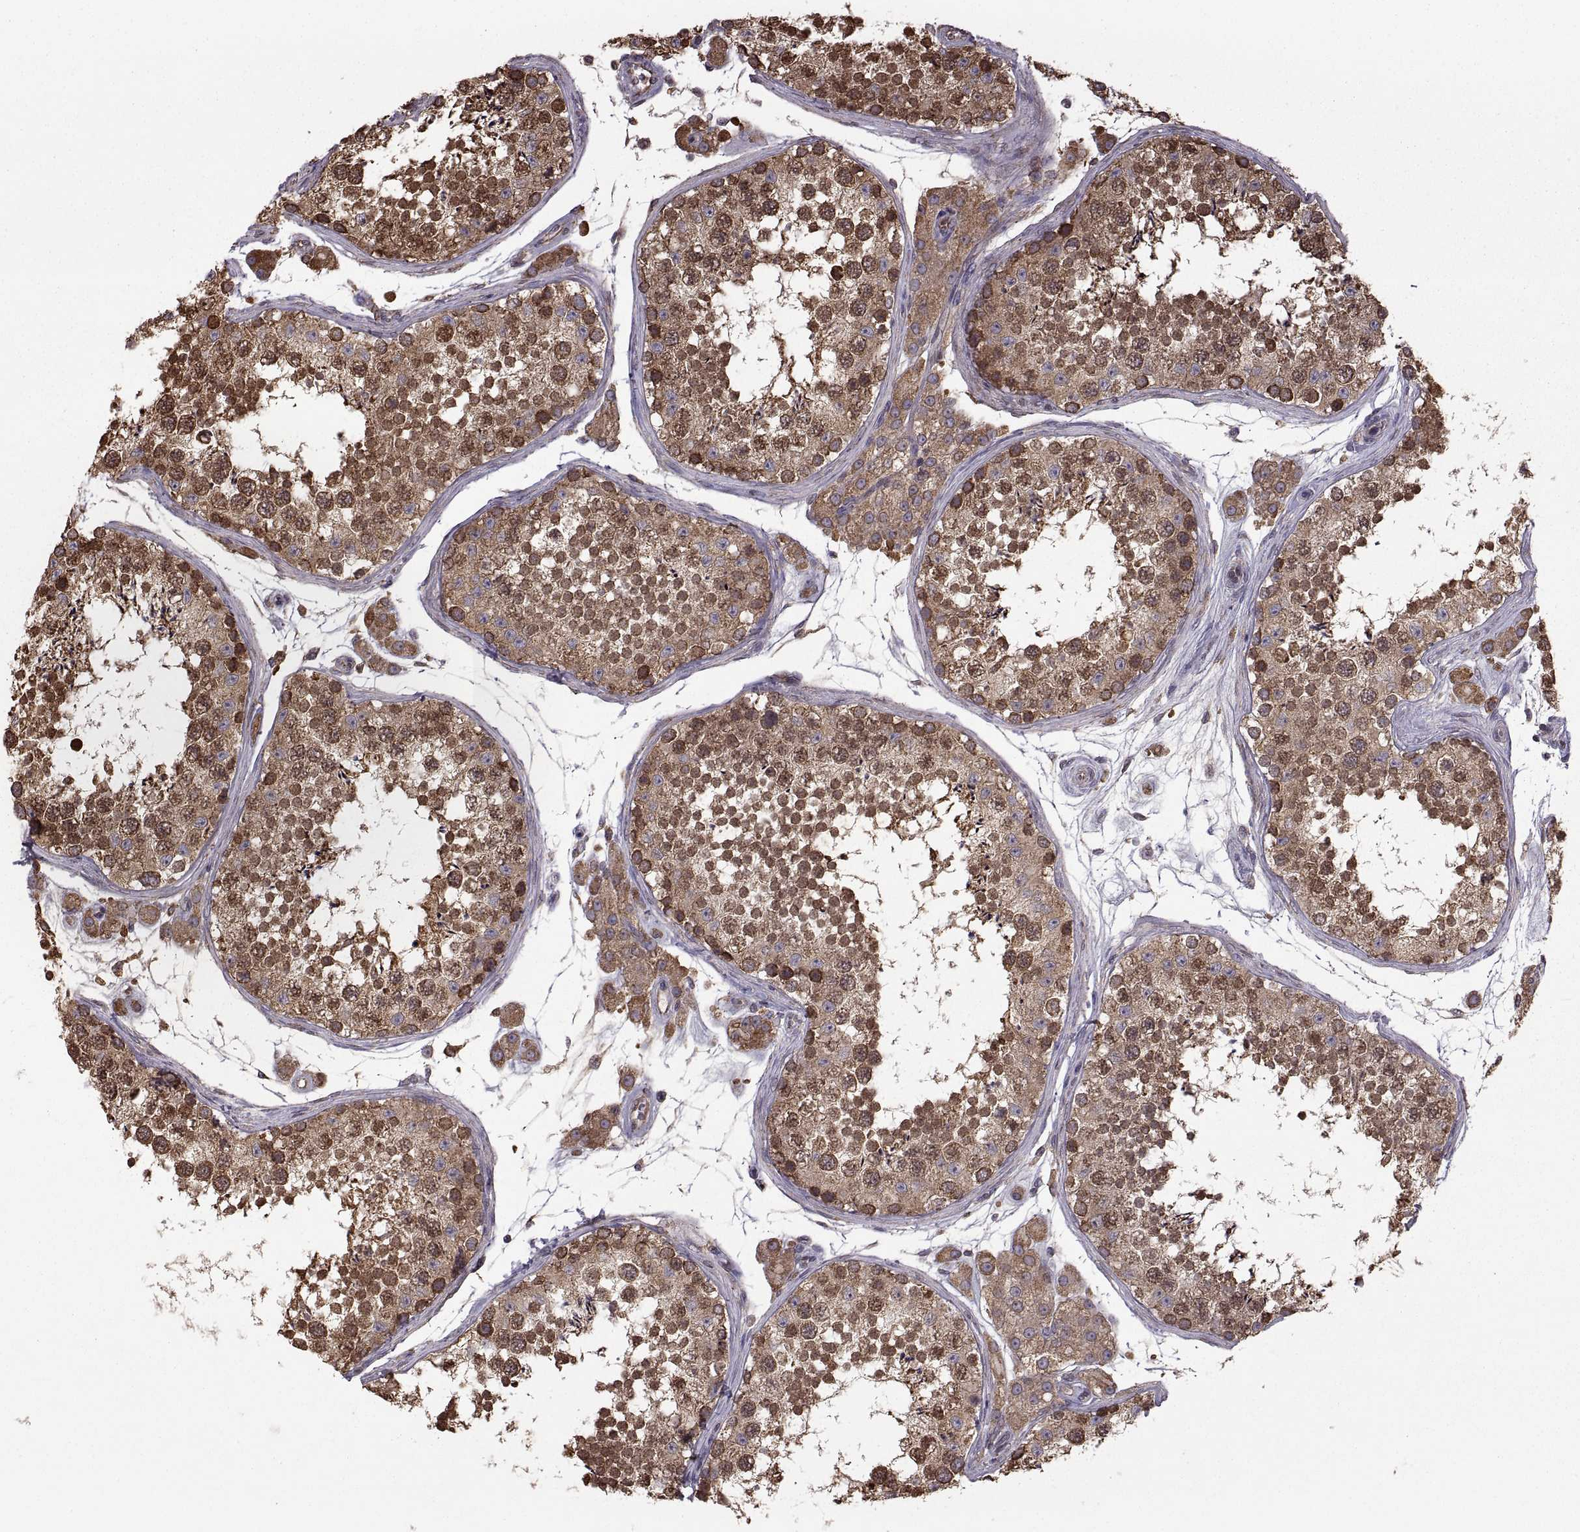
{"staining": {"intensity": "strong", "quantity": ">75%", "location": "cytoplasmic/membranous"}, "tissue": "testis", "cell_type": "Cells in seminiferous ducts", "image_type": "normal", "snomed": [{"axis": "morphology", "description": "Normal tissue, NOS"}, {"axis": "topography", "description": "Testis"}], "caption": "Strong cytoplasmic/membranous positivity for a protein is identified in about >75% of cells in seminiferous ducts of benign testis using immunohistochemistry.", "gene": "PDIA3", "patient": {"sex": "male", "age": 41}}